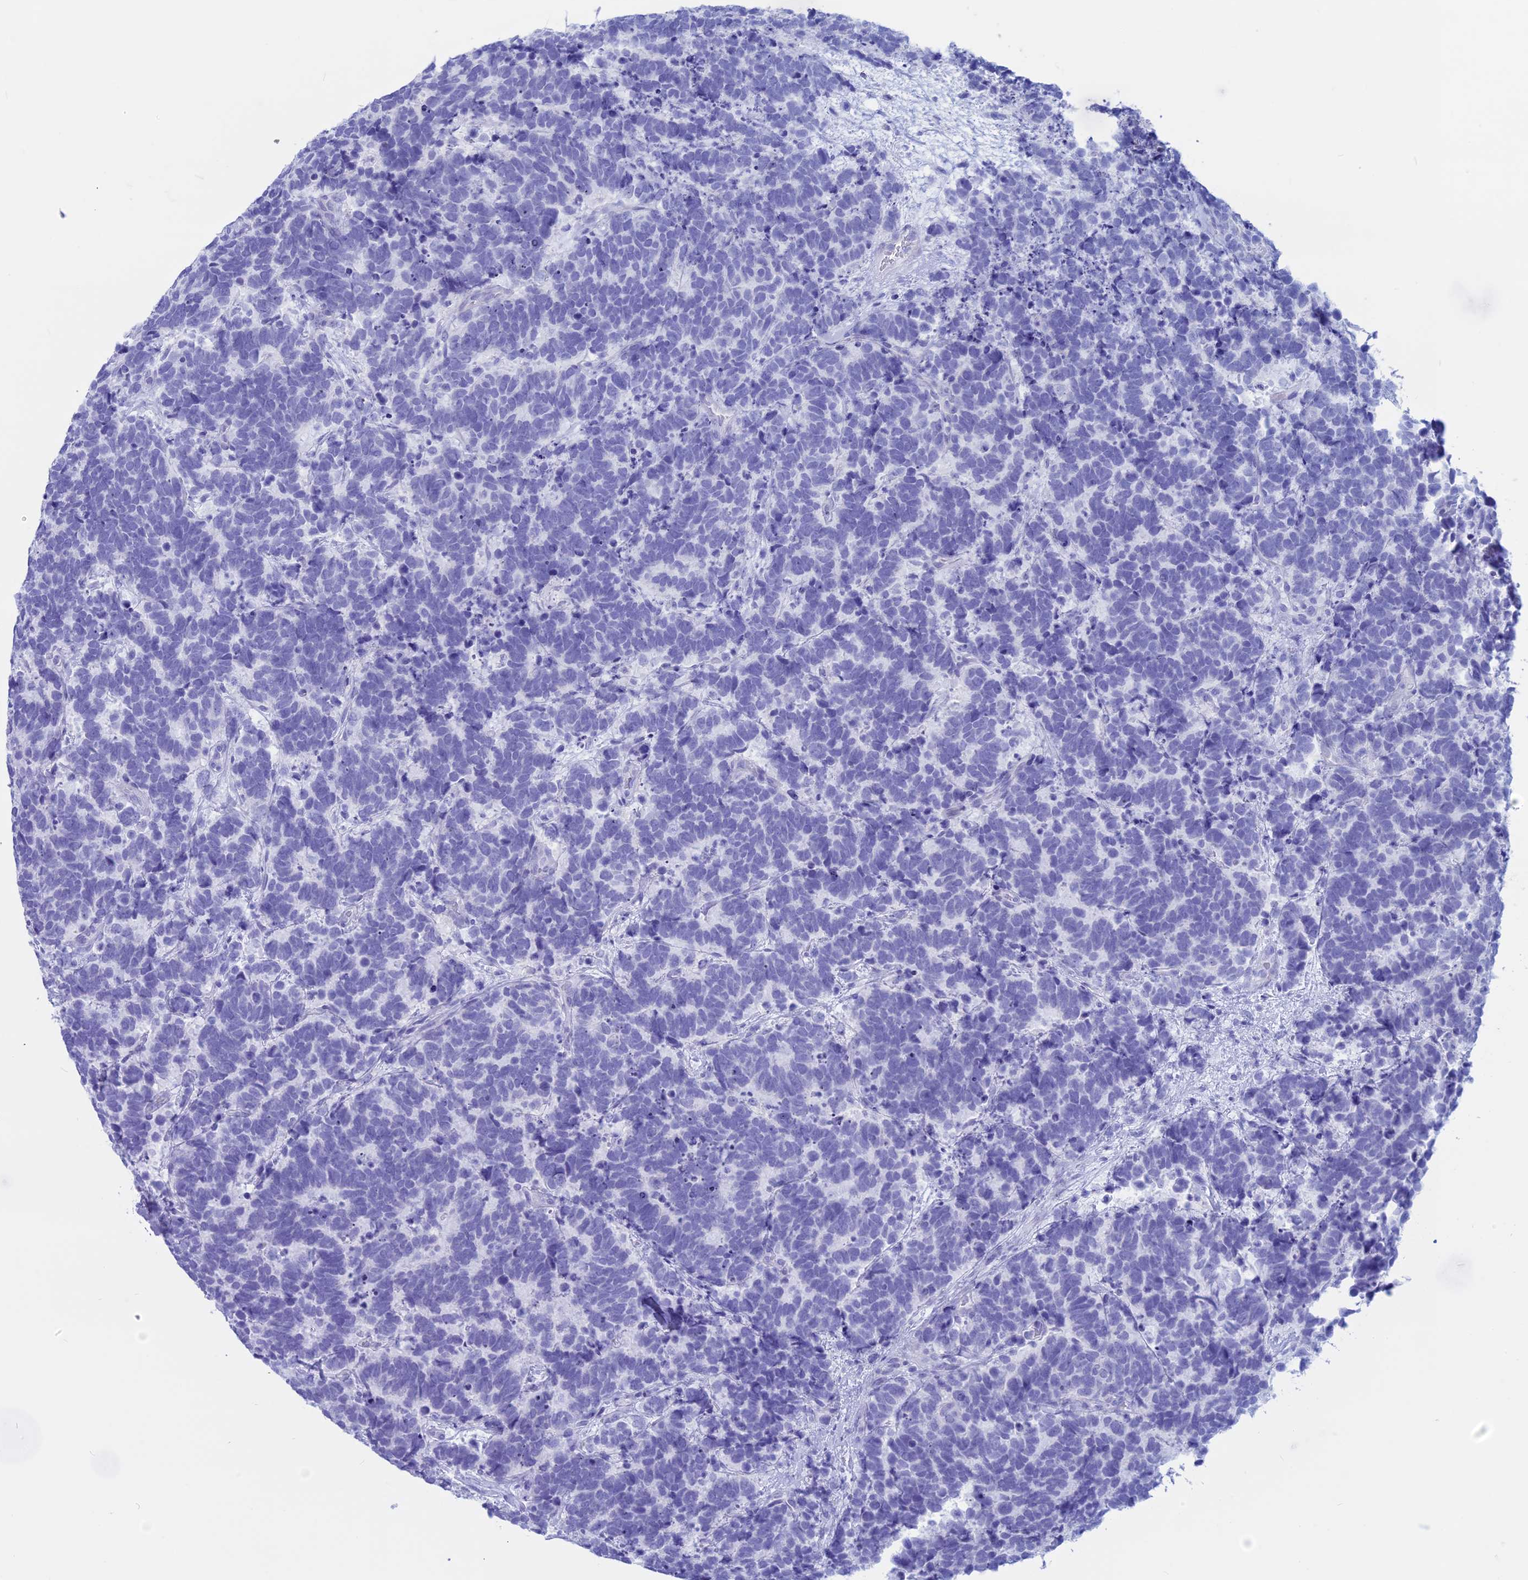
{"staining": {"intensity": "negative", "quantity": "none", "location": "none"}, "tissue": "carcinoid", "cell_type": "Tumor cells", "image_type": "cancer", "snomed": [{"axis": "morphology", "description": "Carcinoma, NOS"}, {"axis": "morphology", "description": "Carcinoid, malignant, NOS"}, {"axis": "topography", "description": "Urinary bladder"}], "caption": "Image shows no protein positivity in tumor cells of malignant carcinoid tissue.", "gene": "RP1", "patient": {"sex": "male", "age": 57}}